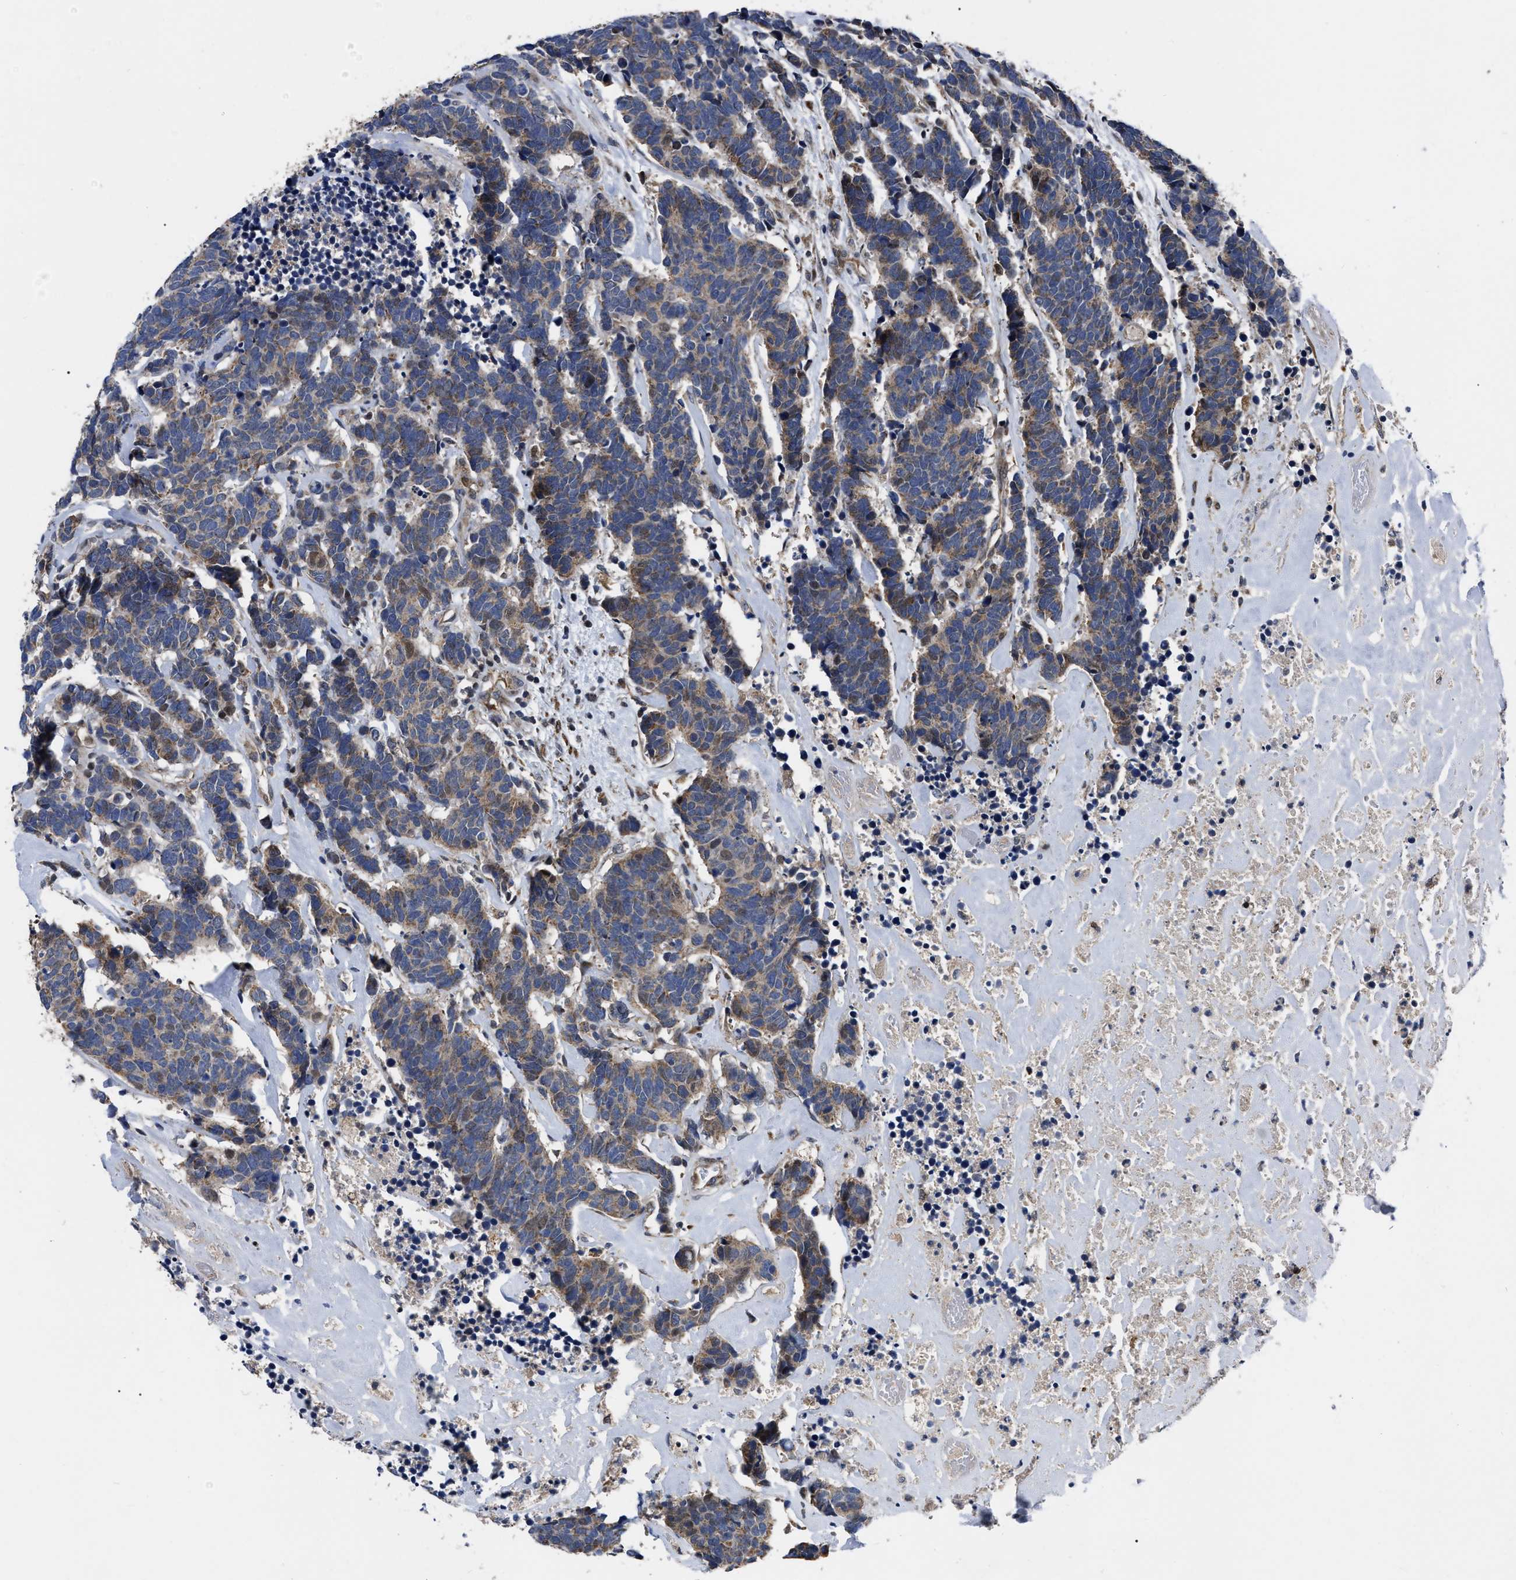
{"staining": {"intensity": "weak", "quantity": ">75%", "location": "cytoplasmic/membranous,nuclear"}, "tissue": "carcinoid", "cell_type": "Tumor cells", "image_type": "cancer", "snomed": [{"axis": "morphology", "description": "Carcinoma, NOS"}, {"axis": "morphology", "description": "Carcinoid, malignant, NOS"}, {"axis": "topography", "description": "Urinary bladder"}], "caption": "Immunohistochemical staining of human carcinoid shows weak cytoplasmic/membranous and nuclear protein positivity in approximately >75% of tumor cells.", "gene": "PPWD1", "patient": {"sex": "male", "age": 57}}